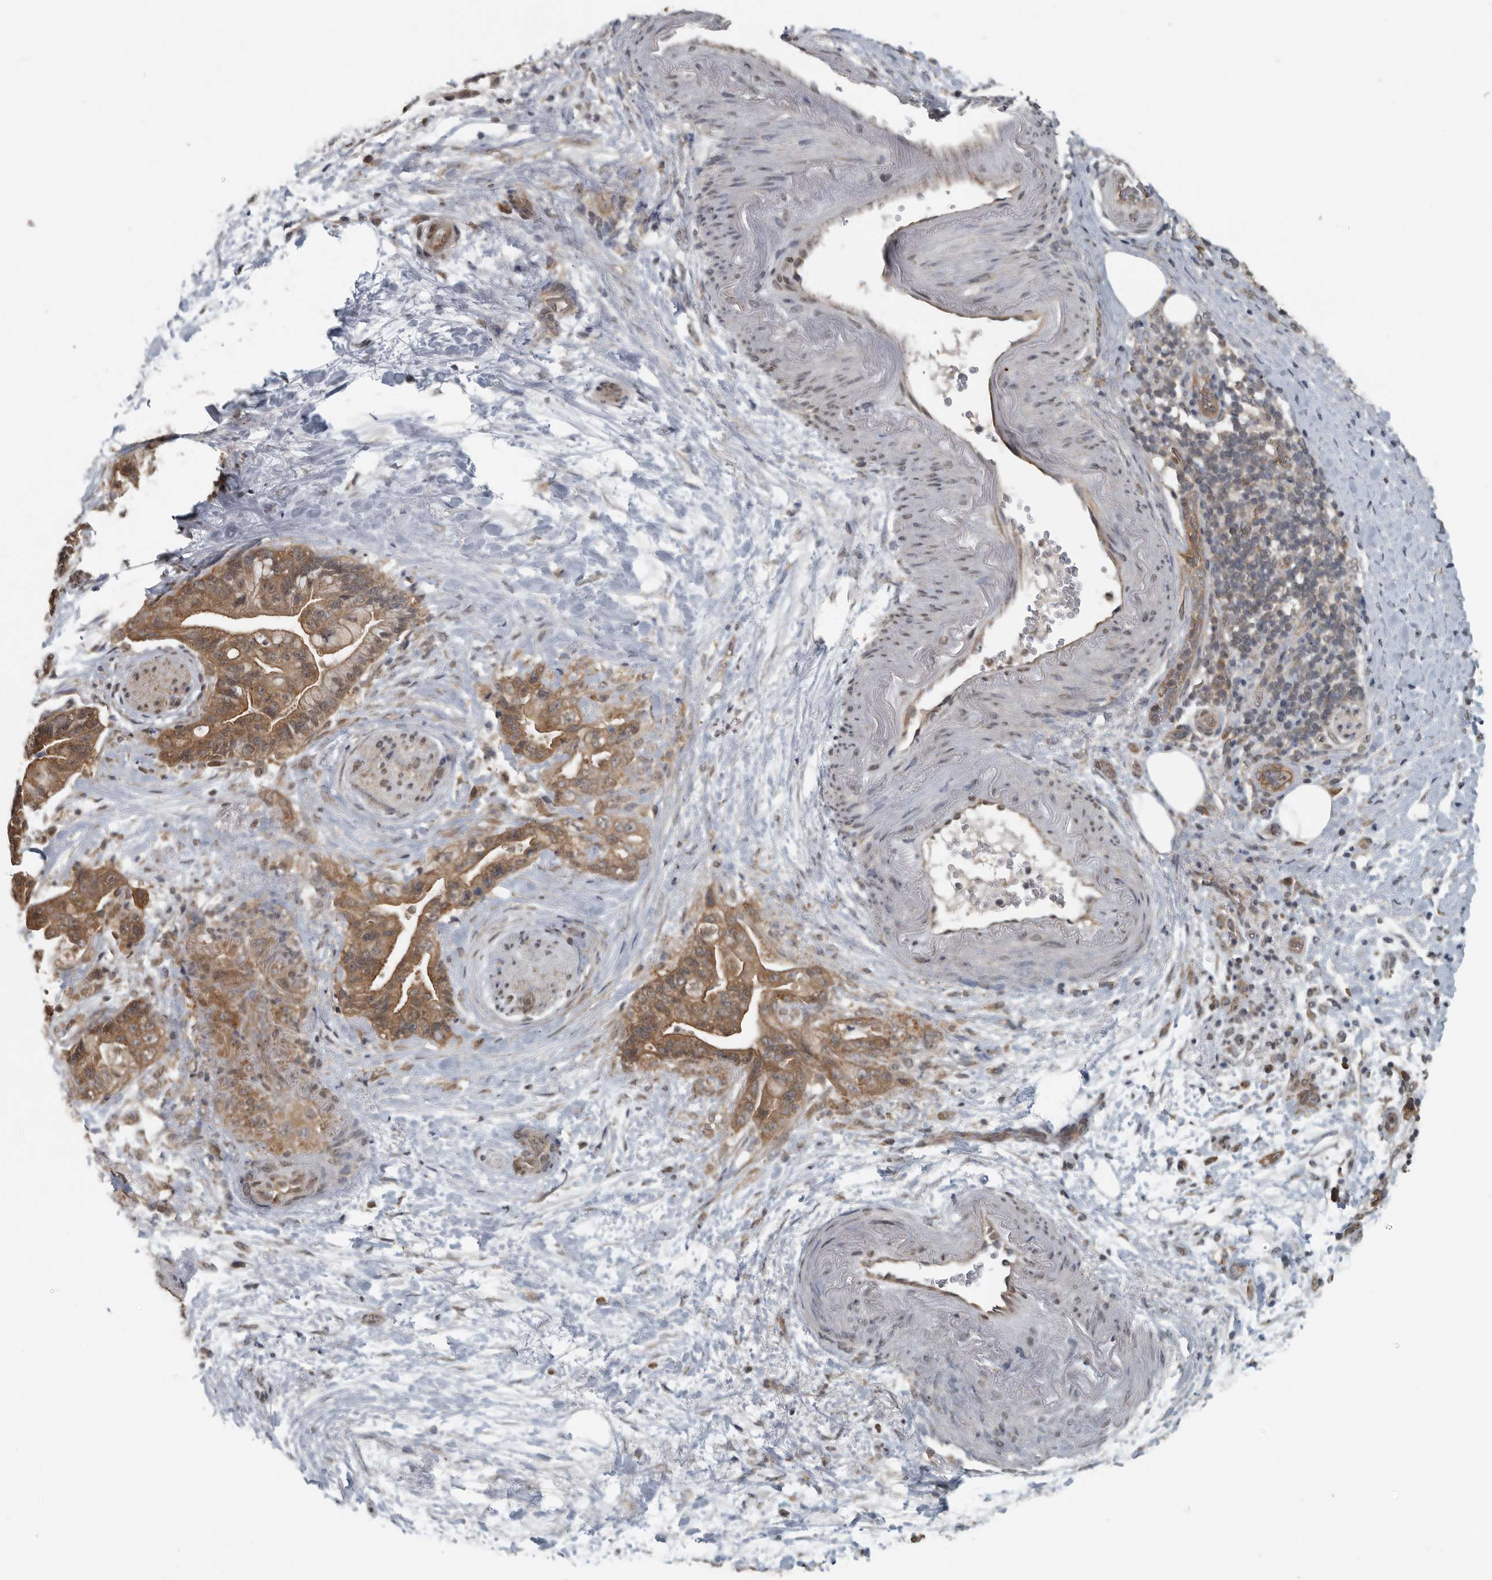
{"staining": {"intensity": "moderate", "quantity": ">75%", "location": "cytoplasmic/membranous"}, "tissue": "pancreatic cancer", "cell_type": "Tumor cells", "image_type": "cancer", "snomed": [{"axis": "morphology", "description": "Adenocarcinoma, NOS"}, {"axis": "topography", "description": "Pancreas"}], "caption": "A brown stain highlights moderate cytoplasmic/membranous expression of a protein in adenocarcinoma (pancreatic) tumor cells.", "gene": "AFAP1", "patient": {"sex": "male", "age": 59}}